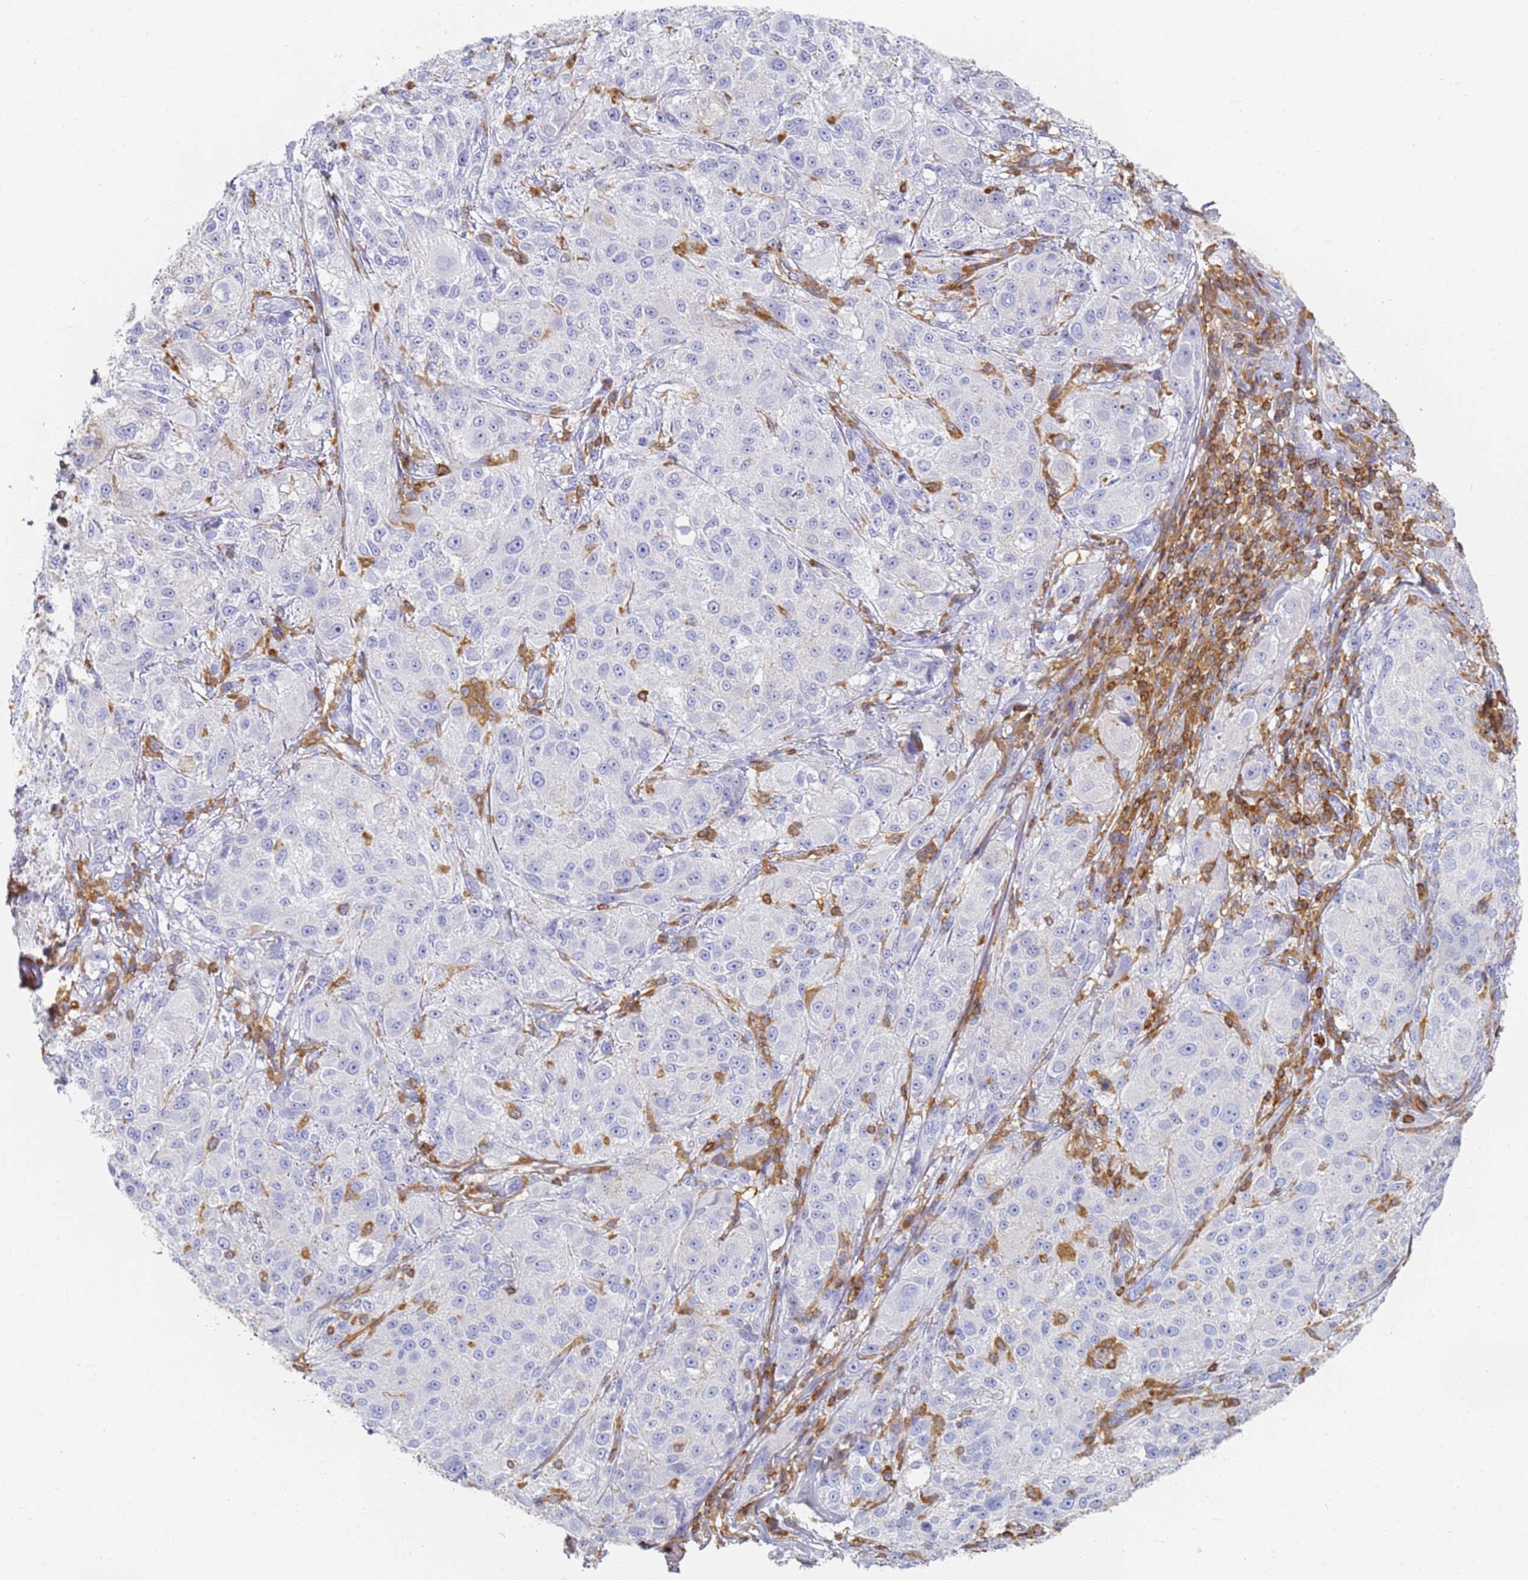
{"staining": {"intensity": "negative", "quantity": "none", "location": "none"}, "tissue": "melanoma", "cell_type": "Tumor cells", "image_type": "cancer", "snomed": [{"axis": "morphology", "description": "Necrosis, NOS"}, {"axis": "morphology", "description": "Malignant melanoma, NOS"}, {"axis": "topography", "description": "Skin"}], "caption": "High power microscopy image of an IHC image of malignant melanoma, revealing no significant positivity in tumor cells.", "gene": "BIN2", "patient": {"sex": "female", "age": 87}}